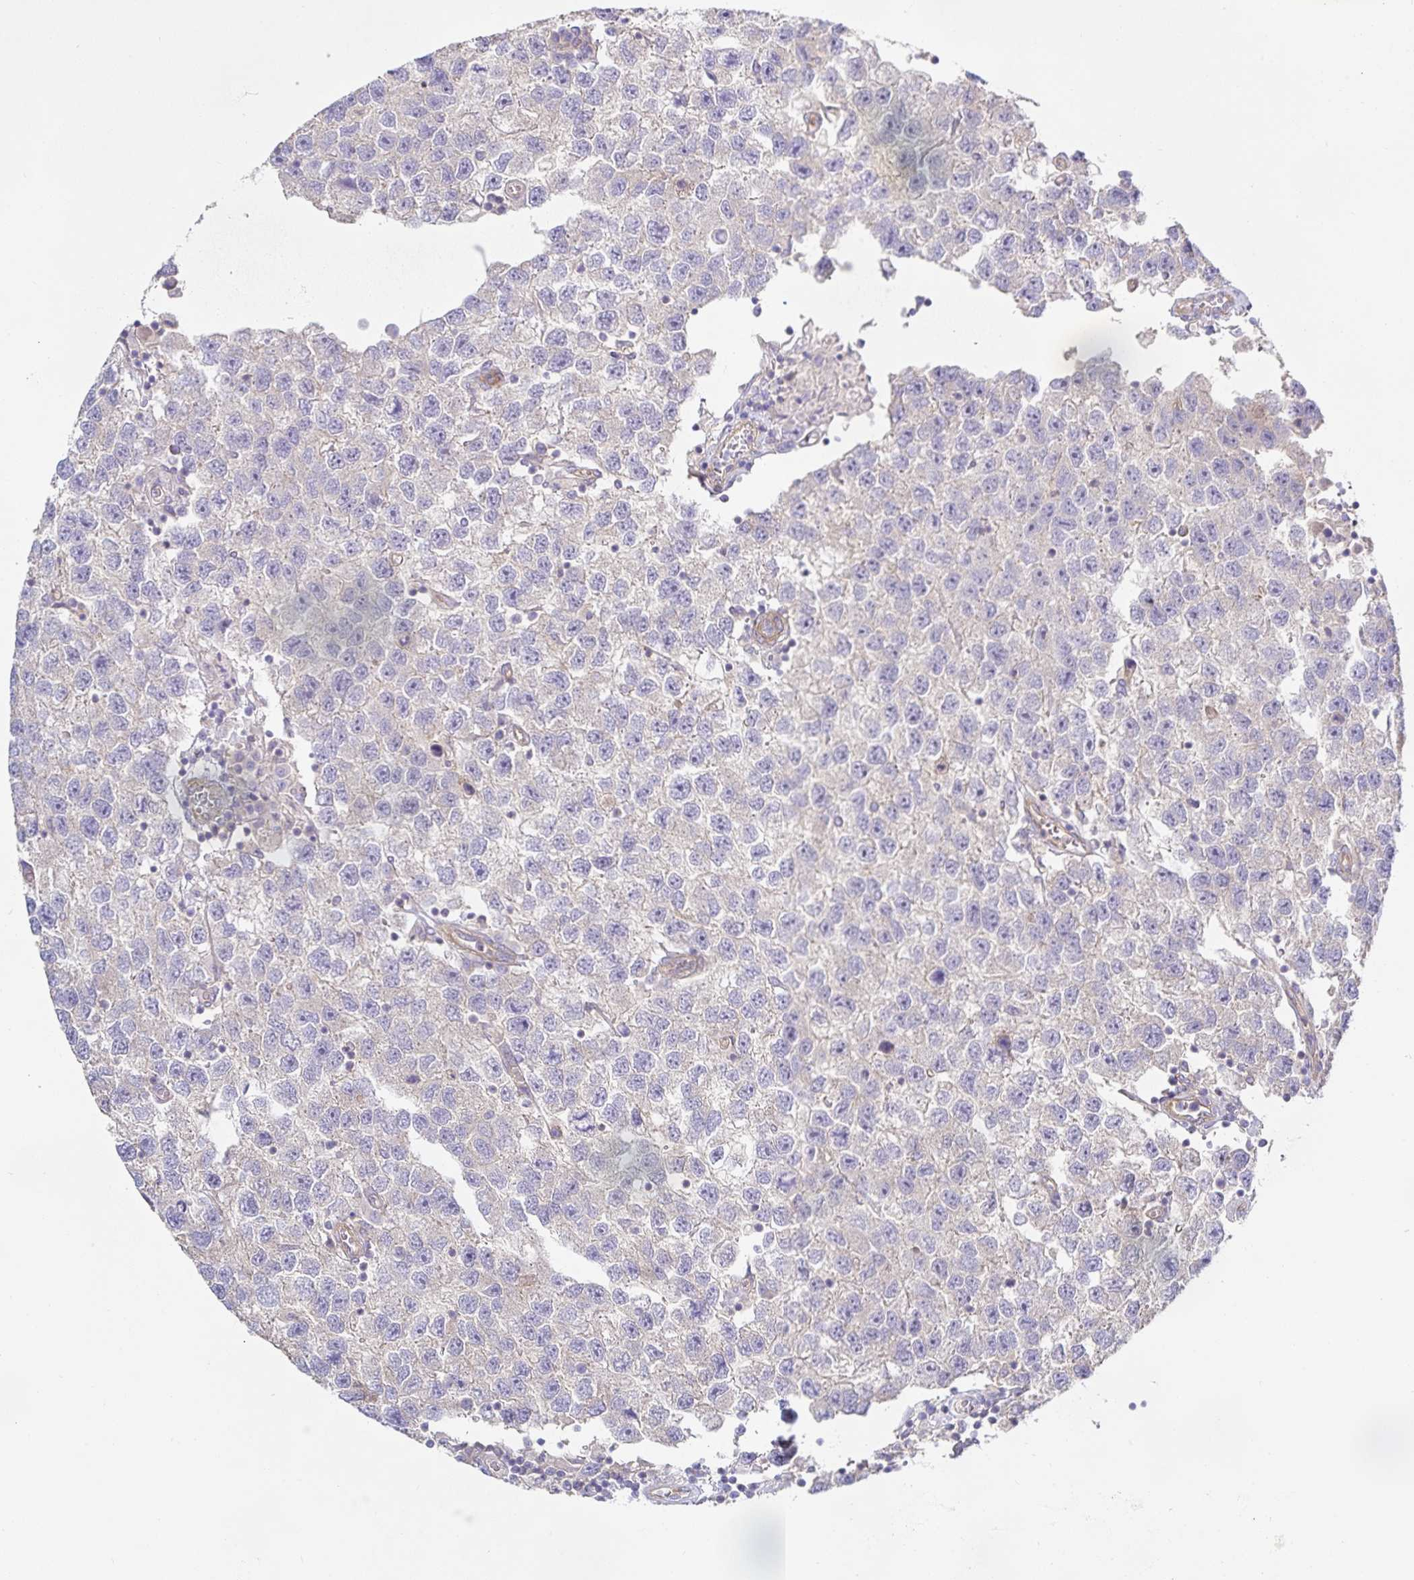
{"staining": {"intensity": "negative", "quantity": "none", "location": "none"}, "tissue": "testis cancer", "cell_type": "Tumor cells", "image_type": "cancer", "snomed": [{"axis": "morphology", "description": "Seminoma, NOS"}, {"axis": "topography", "description": "Testis"}], "caption": "A histopathology image of human seminoma (testis) is negative for staining in tumor cells.", "gene": "METTL22", "patient": {"sex": "male", "age": 26}}